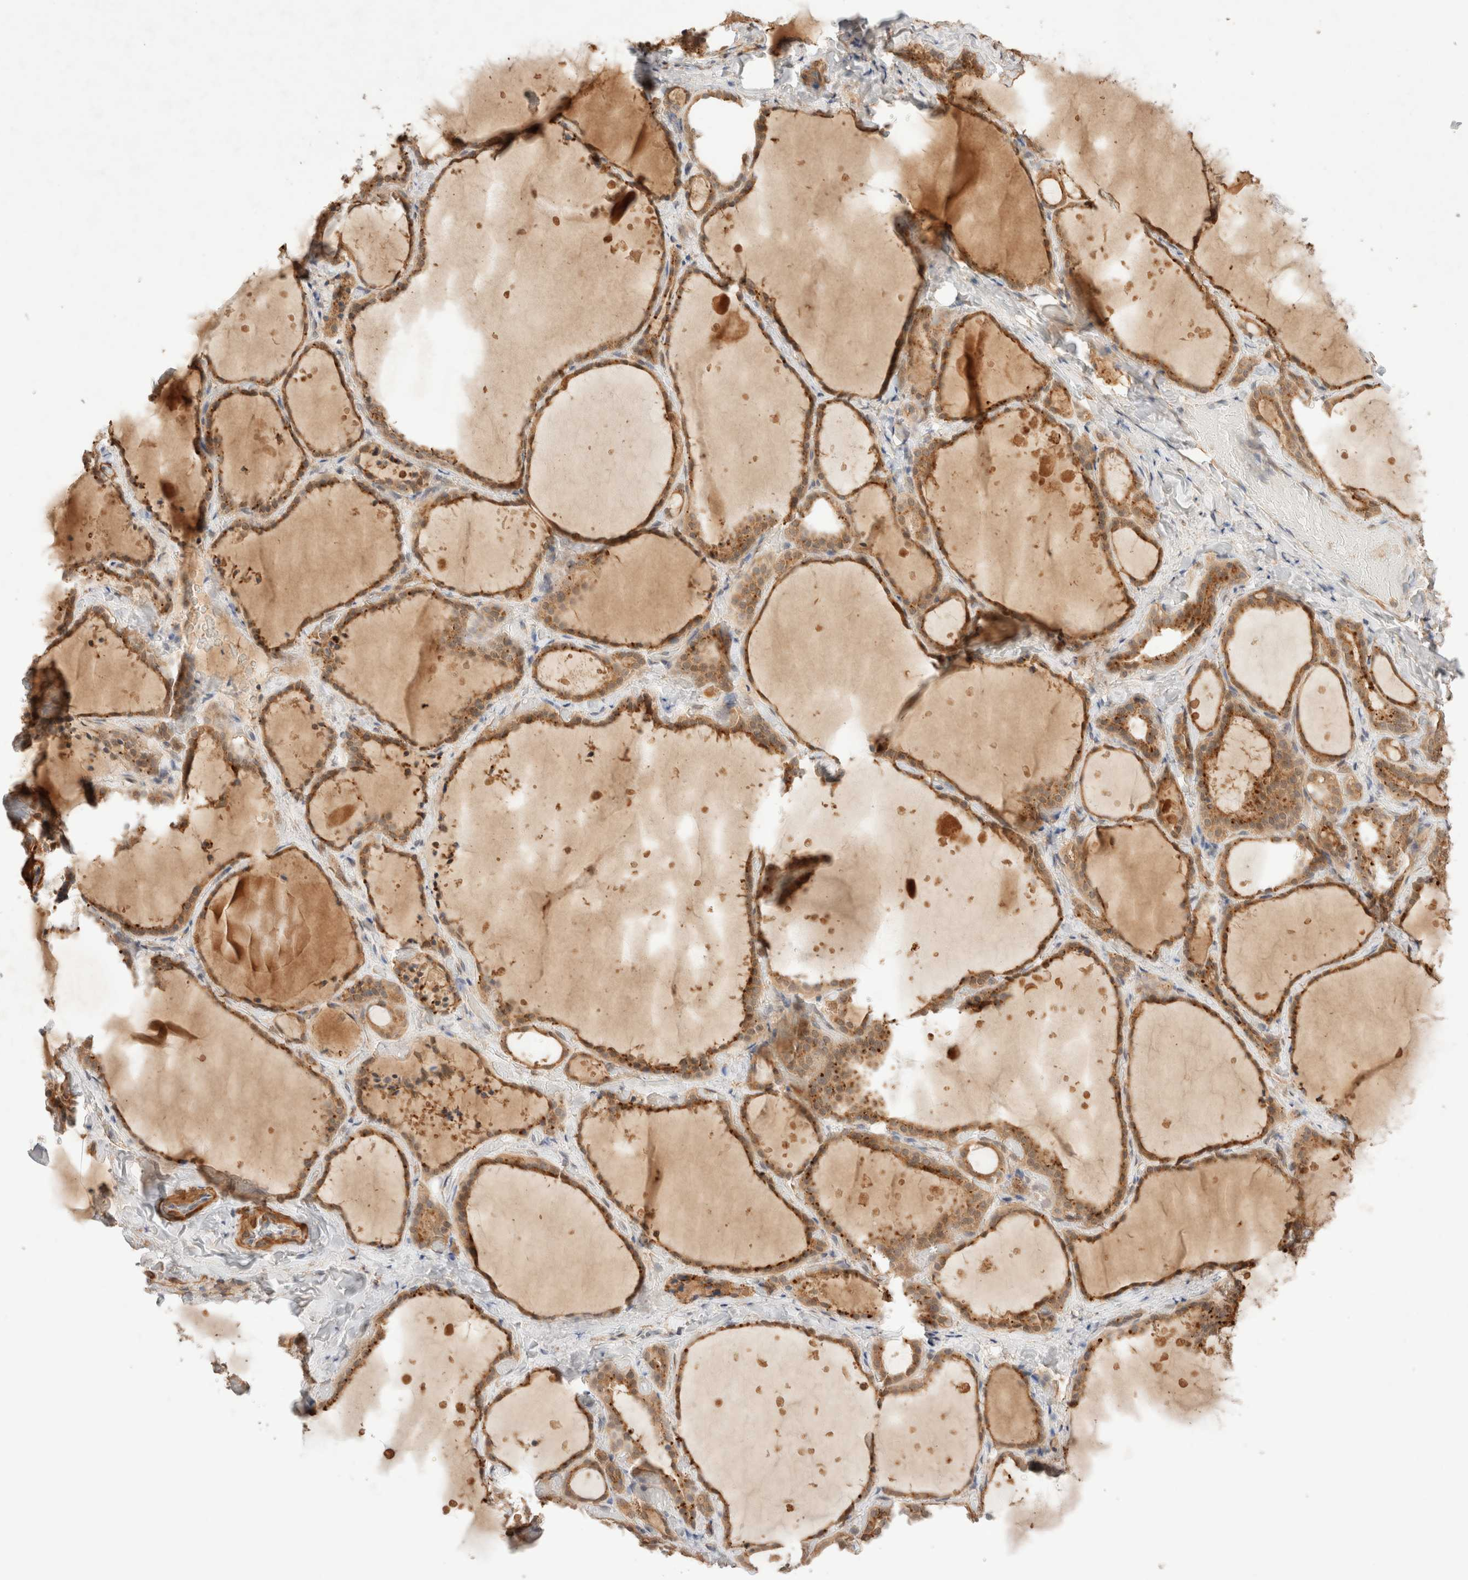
{"staining": {"intensity": "moderate", "quantity": ">75%", "location": "cytoplasmic/membranous"}, "tissue": "thyroid gland", "cell_type": "Glandular cells", "image_type": "normal", "snomed": [{"axis": "morphology", "description": "Normal tissue, NOS"}, {"axis": "topography", "description": "Thyroid gland"}], "caption": "A high-resolution image shows immunohistochemistry staining of normal thyroid gland, which exhibits moderate cytoplasmic/membranous staining in approximately >75% of glandular cells. The protein of interest is shown in brown color, while the nuclei are stained blue.", "gene": "CARNMT1", "patient": {"sex": "female", "age": 44}}